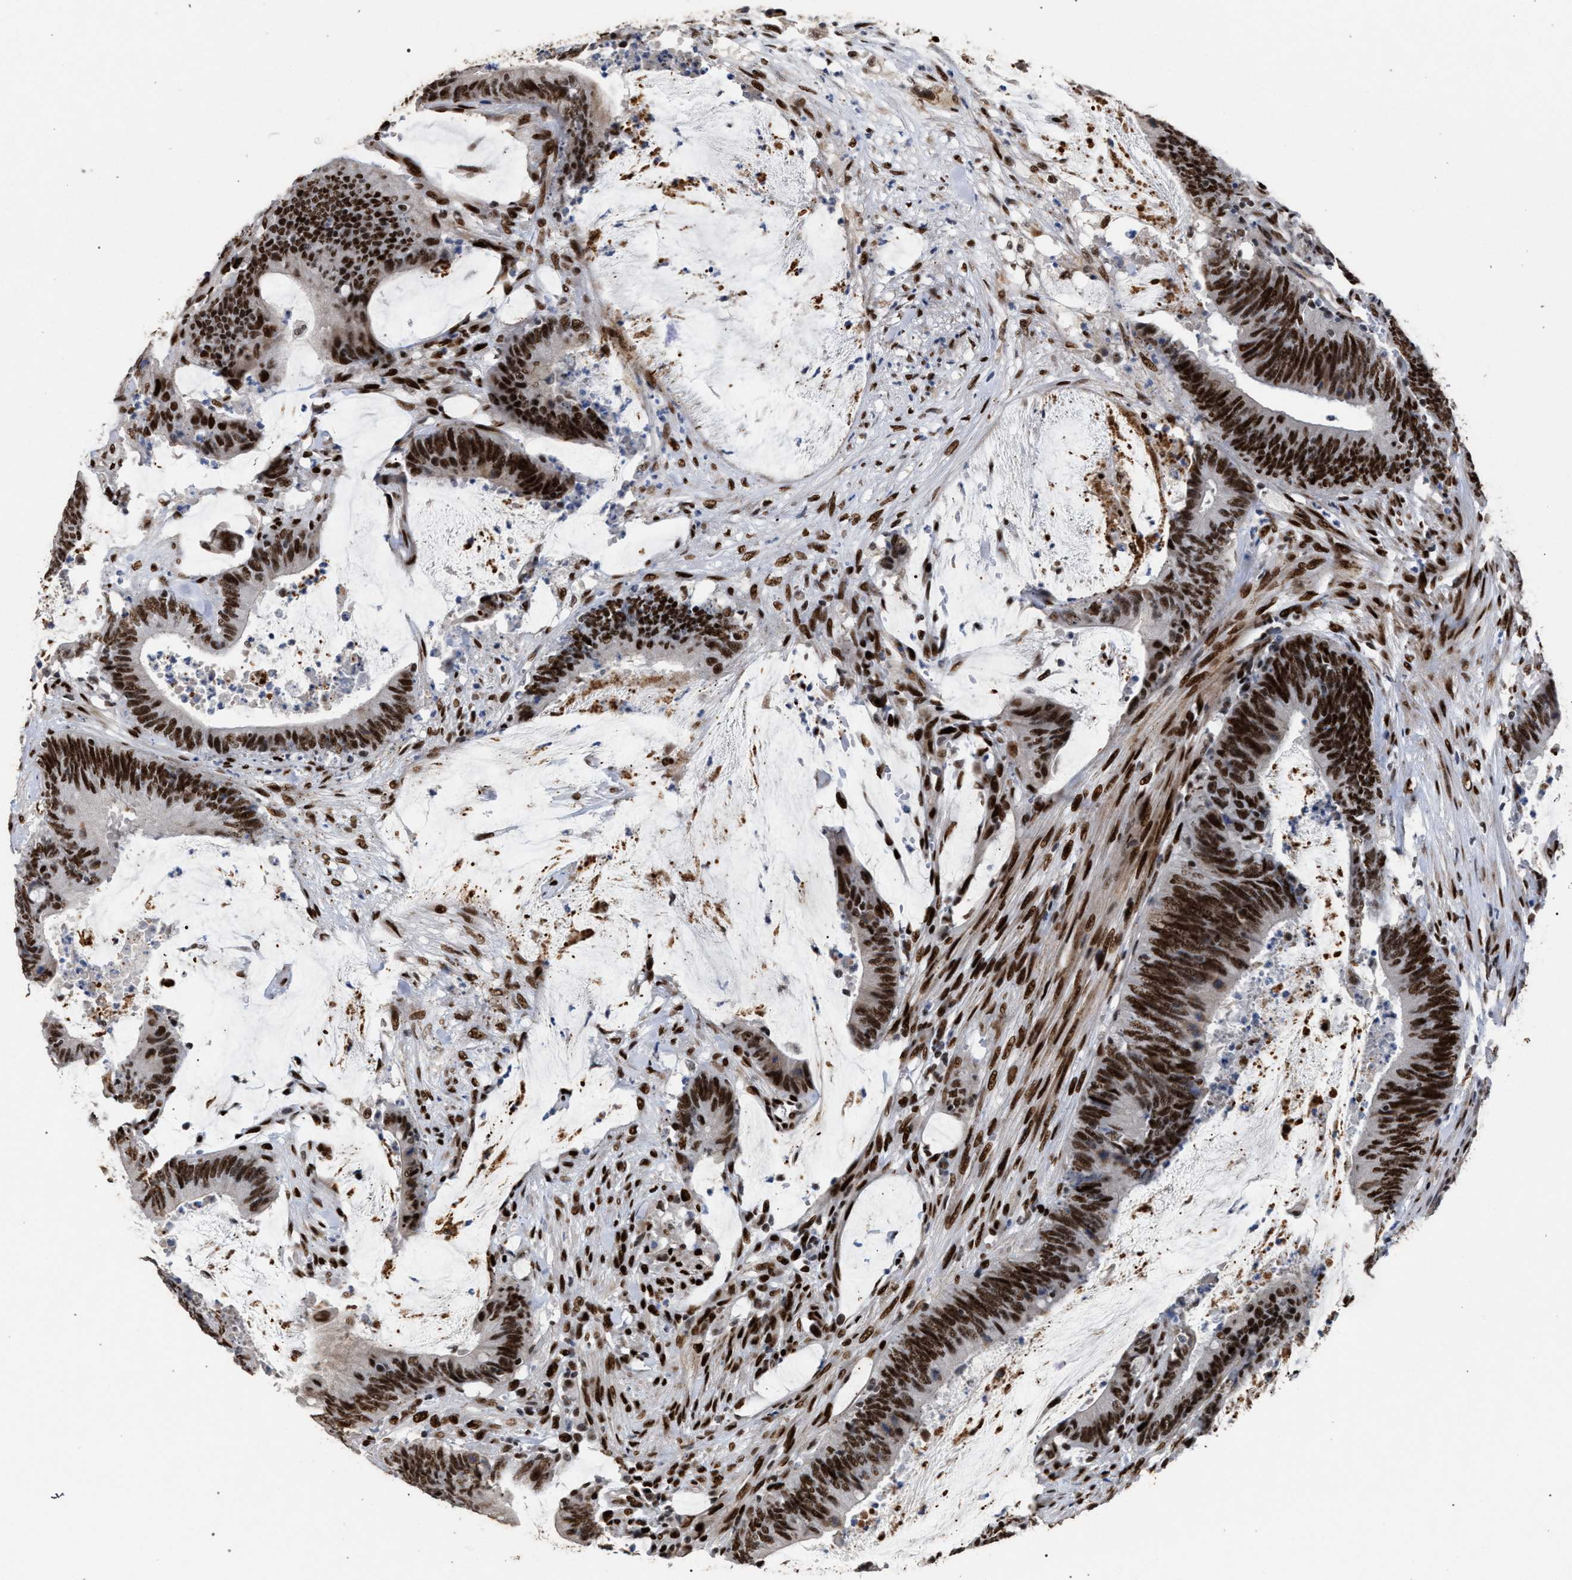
{"staining": {"intensity": "strong", "quantity": ">75%", "location": "nuclear"}, "tissue": "colorectal cancer", "cell_type": "Tumor cells", "image_type": "cancer", "snomed": [{"axis": "morphology", "description": "Adenocarcinoma, NOS"}, {"axis": "topography", "description": "Rectum"}], "caption": "This histopathology image exhibits colorectal cancer (adenocarcinoma) stained with immunohistochemistry (IHC) to label a protein in brown. The nuclear of tumor cells show strong positivity for the protein. Nuclei are counter-stained blue.", "gene": "TP53BP1", "patient": {"sex": "female", "age": 66}}